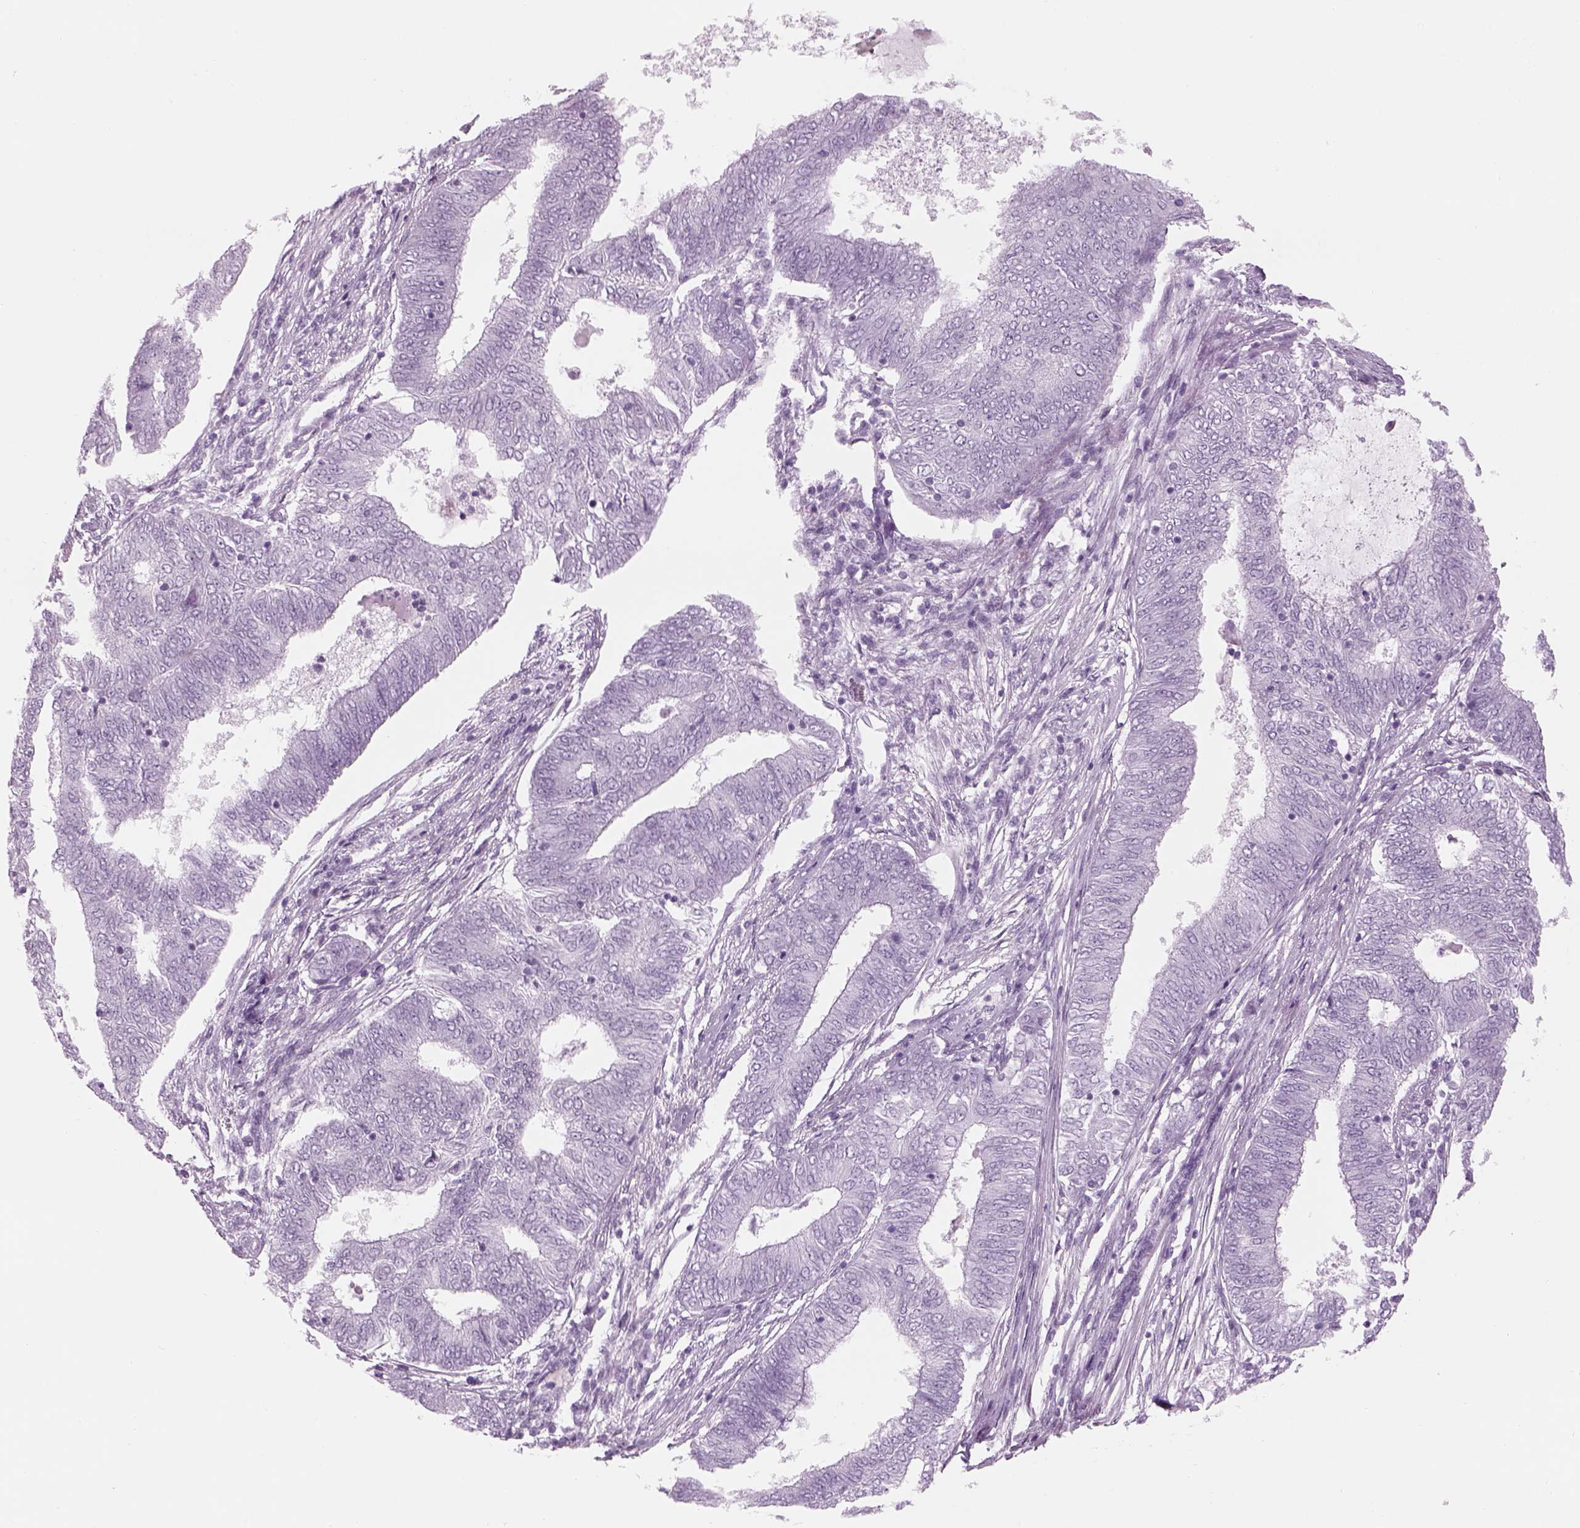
{"staining": {"intensity": "negative", "quantity": "none", "location": "none"}, "tissue": "endometrial cancer", "cell_type": "Tumor cells", "image_type": "cancer", "snomed": [{"axis": "morphology", "description": "Adenocarcinoma, NOS"}, {"axis": "topography", "description": "Endometrium"}], "caption": "The IHC histopathology image has no significant expression in tumor cells of endometrial cancer (adenocarcinoma) tissue. Brightfield microscopy of IHC stained with DAB (brown) and hematoxylin (blue), captured at high magnification.", "gene": "PABPC1L2B", "patient": {"sex": "female", "age": 62}}